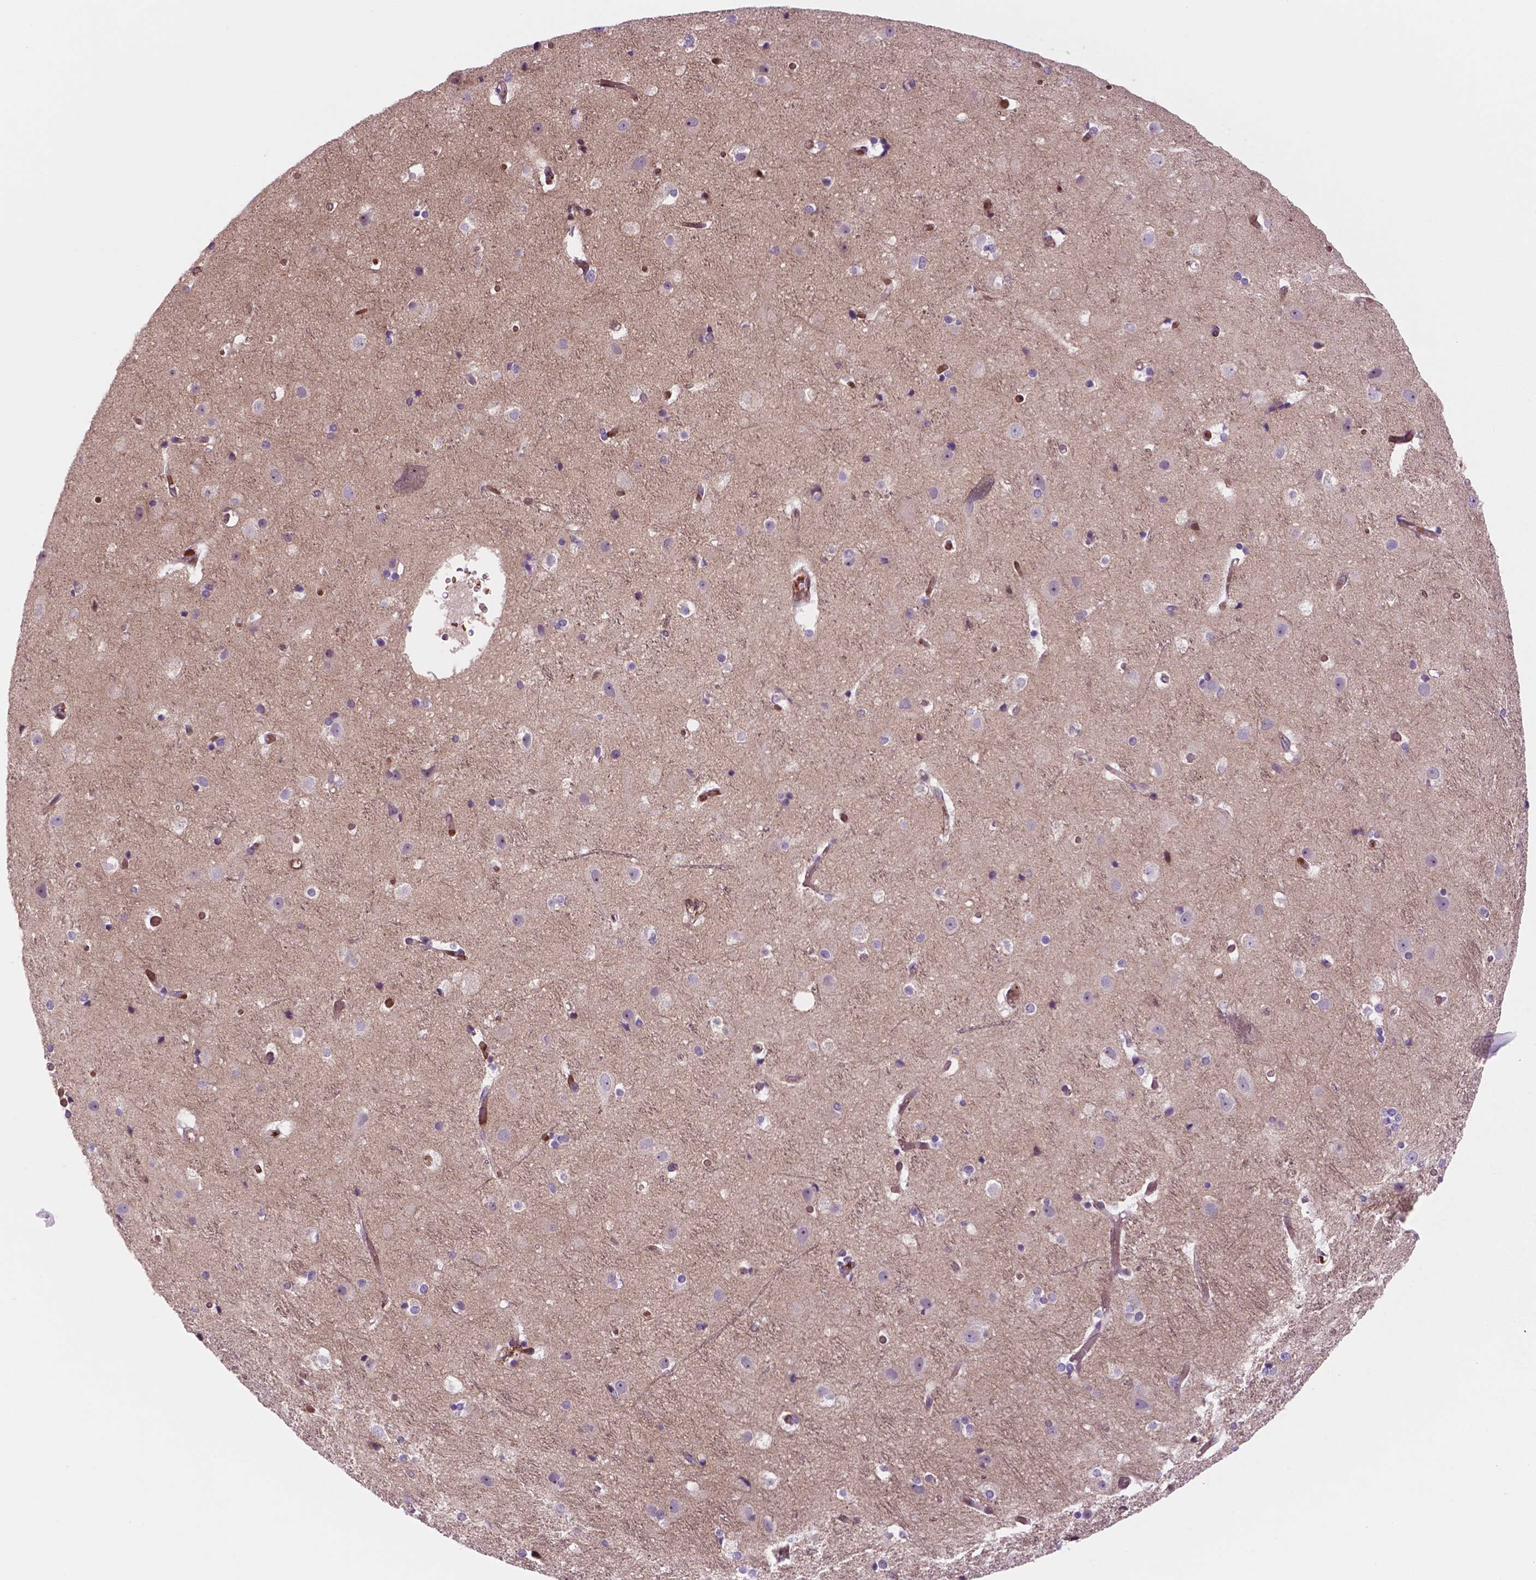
{"staining": {"intensity": "negative", "quantity": "none", "location": "none"}, "tissue": "cerebral cortex", "cell_type": "Endothelial cells", "image_type": "normal", "snomed": [{"axis": "morphology", "description": "Normal tissue, NOS"}, {"axis": "topography", "description": "Cerebral cortex"}], "caption": "This is a photomicrograph of immunohistochemistry staining of unremarkable cerebral cortex, which shows no positivity in endothelial cells.", "gene": "RND3", "patient": {"sex": "female", "age": 52}}